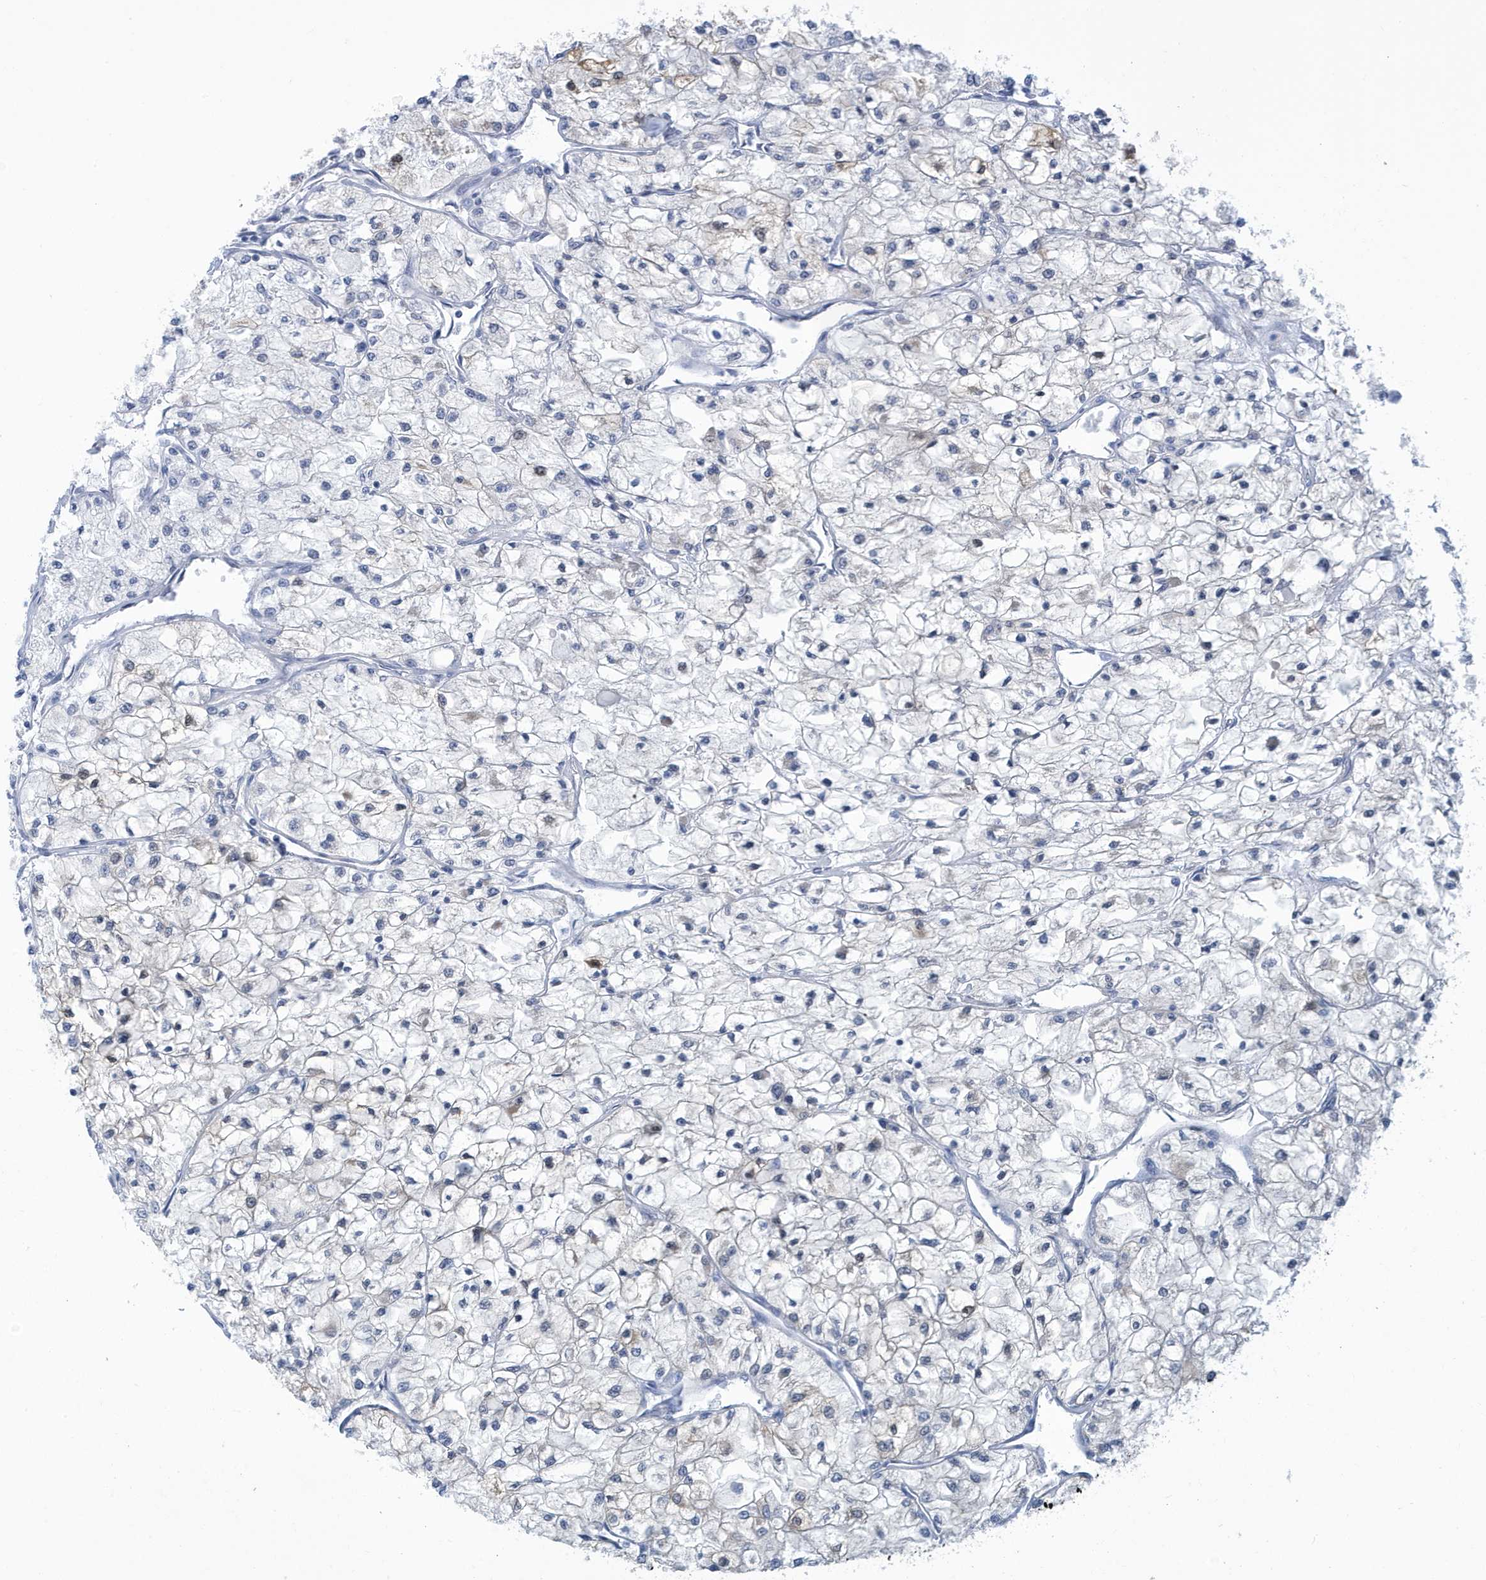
{"staining": {"intensity": "negative", "quantity": "none", "location": "none"}, "tissue": "renal cancer", "cell_type": "Tumor cells", "image_type": "cancer", "snomed": [{"axis": "morphology", "description": "Adenocarcinoma, NOS"}, {"axis": "topography", "description": "Kidney"}], "caption": "The IHC micrograph has no significant expression in tumor cells of renal cancer tissue. (Brightfield microscopy of DAB (3,3'-diaminobenzidine) immunohistochemistry at high magnification).", "gene": "VTA1", "patient": {"sex": "male", "age": 80}}